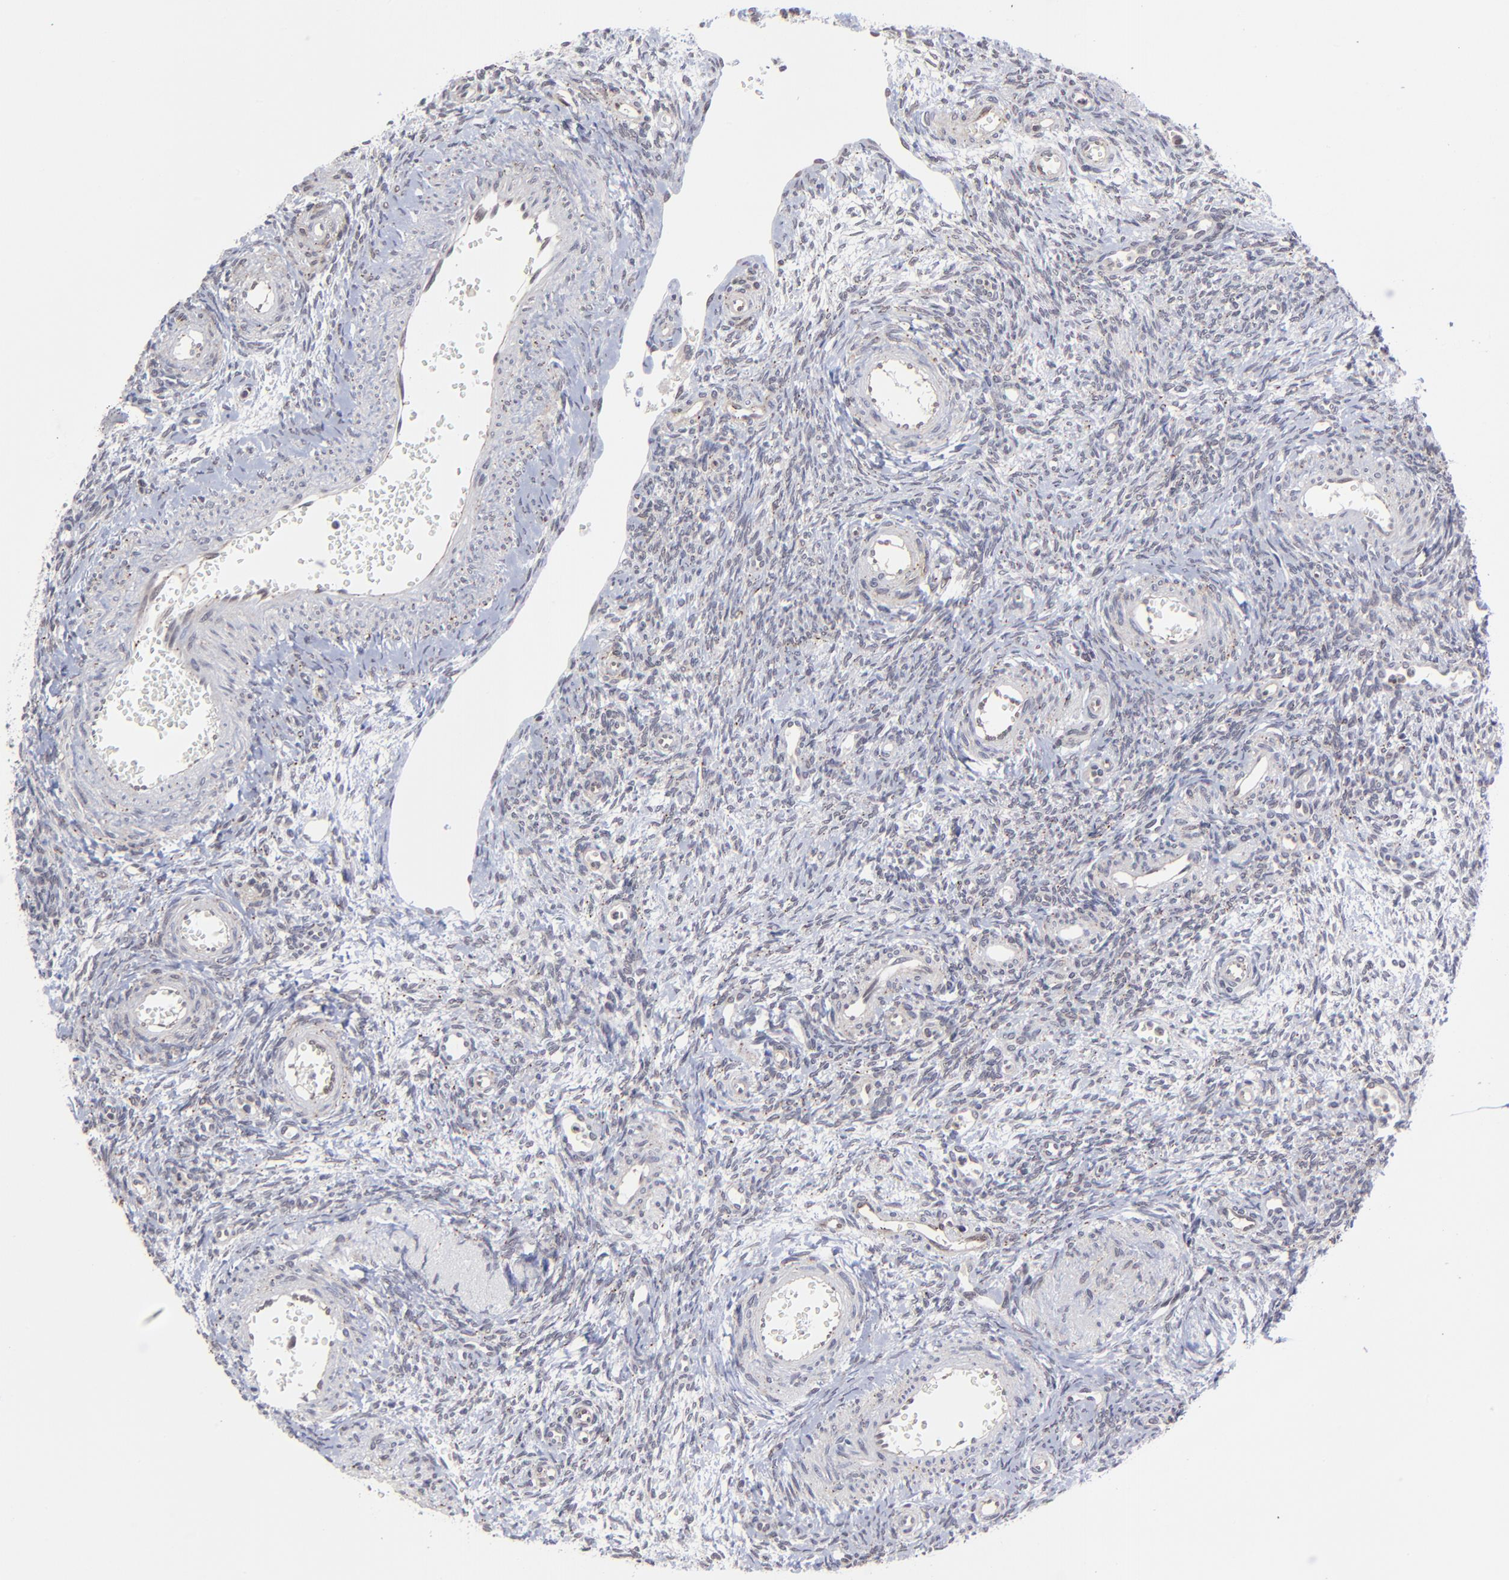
{"staining": {"intensity": "moderate", "quantity": "25%-75%", "location": "nuclear"}, "tissue": "ovary", "cell_type": "Follicle cells", "image_type": "normal", "snomed": [{"axis": "morphology", "description": "Normal tissue, NOS"}, {"axis": "topography", "description": "Ovary"}], "caption": "This is a photomicrograph of immunohistochemistry (IHC) staining of normal ovary, which shows moderate positivity in the nuclear of follicle cells.", "gene": "ZNF419", "patient": {"sex": "female", "age": 39}}